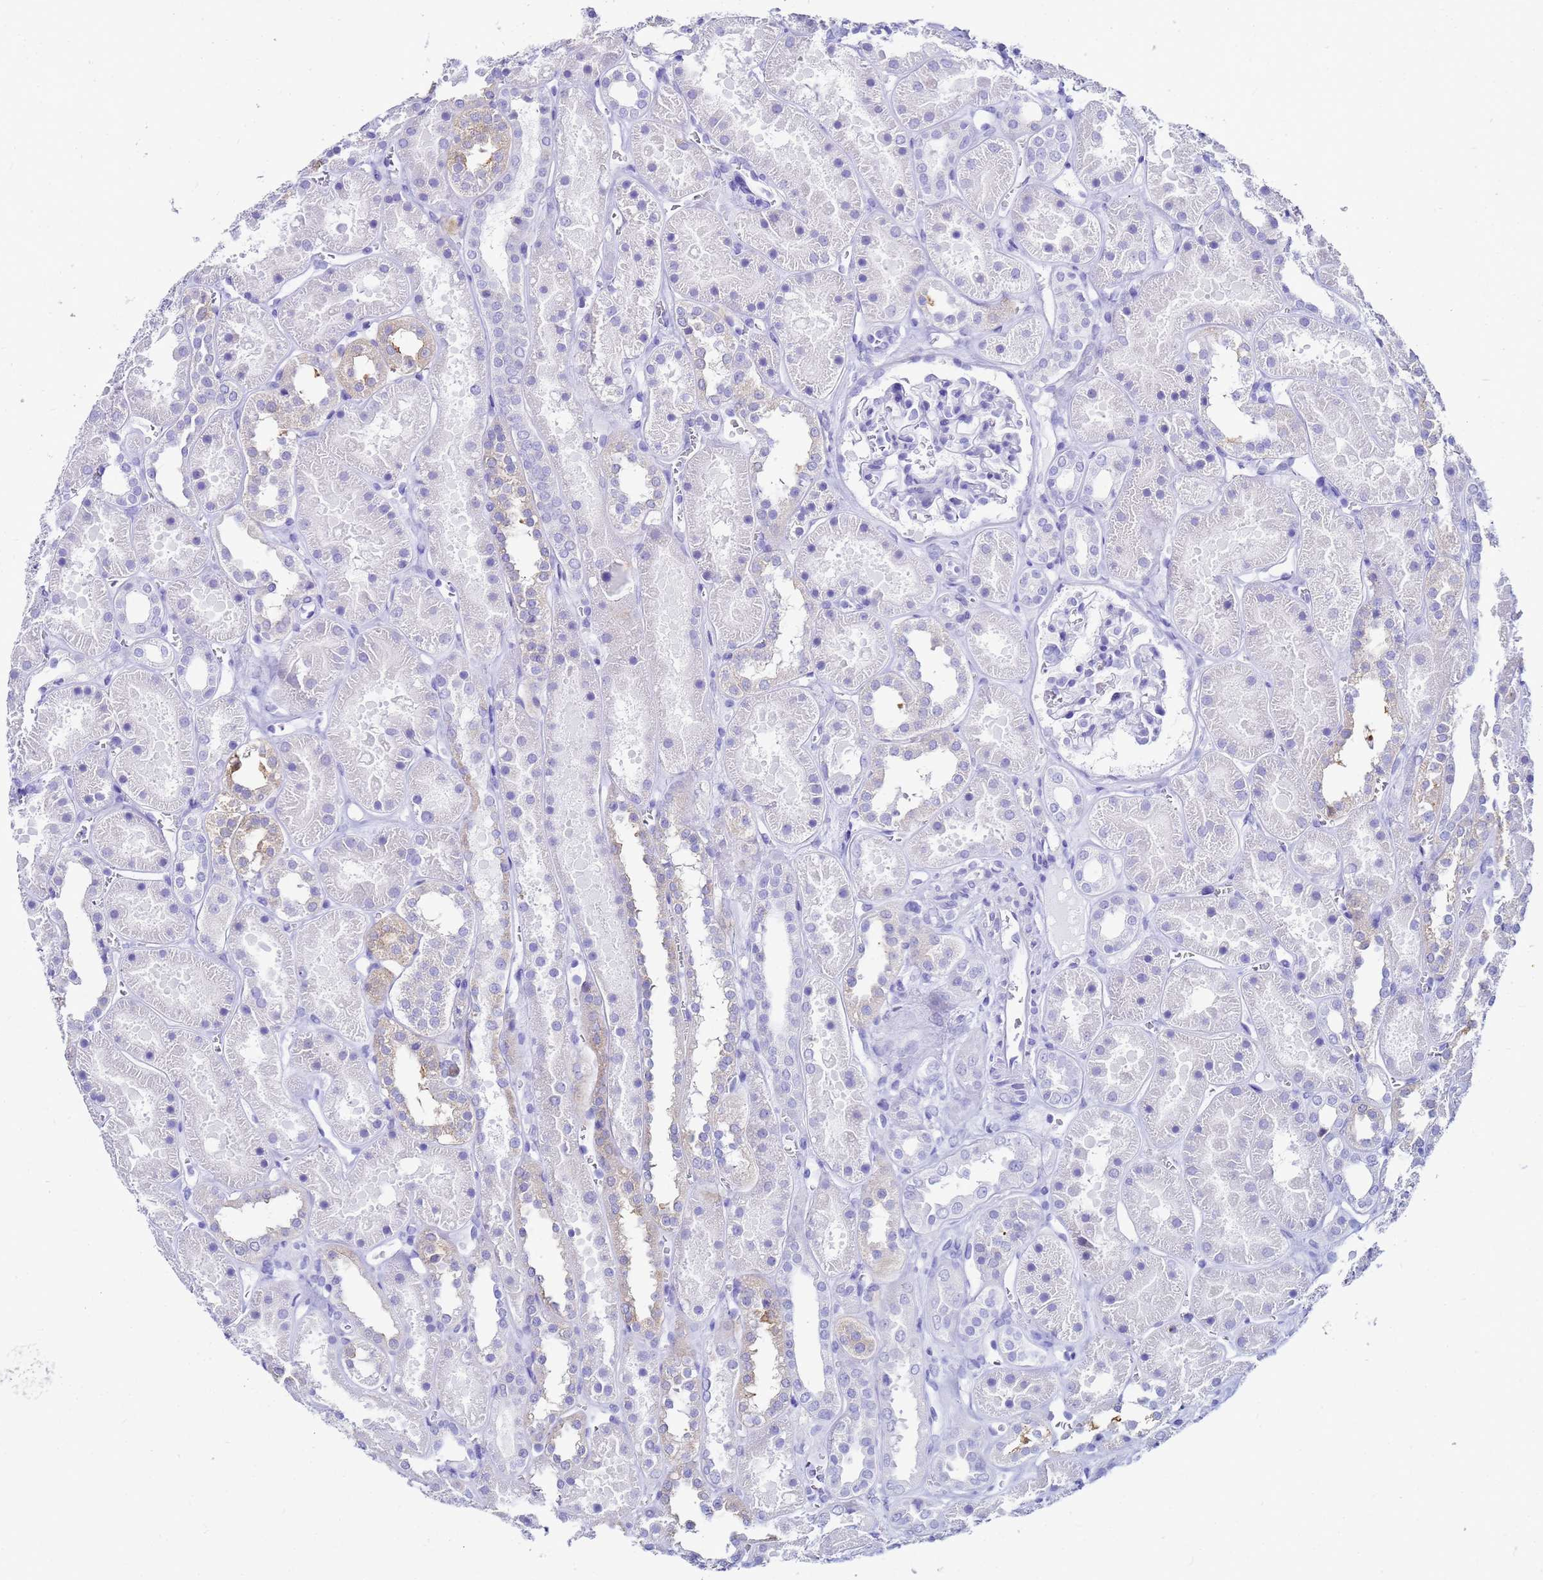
{"staining": {"intensity": "negative", "quantity": "none", "location": "none"}, "tissue": "kidney", "cell_type": "Cells in glomeruli", "image_type": "normal", "snomed": [{"axis": "morphology", "description": "Normal tissue, NOS"}, {"axis": "topography", "description": "Kidney"}], "caption": "Immunohistochemistry (IHC) histopathology image of benign kidney stained for a protein (brown), which shows no expression in cells in glomeruli. (DAB (3,3'-diaminobenzidine) immunohistochemistry (IHC), high magnification).", "gene": "CKB", "patient": {"sex": "female", "age": 41}}